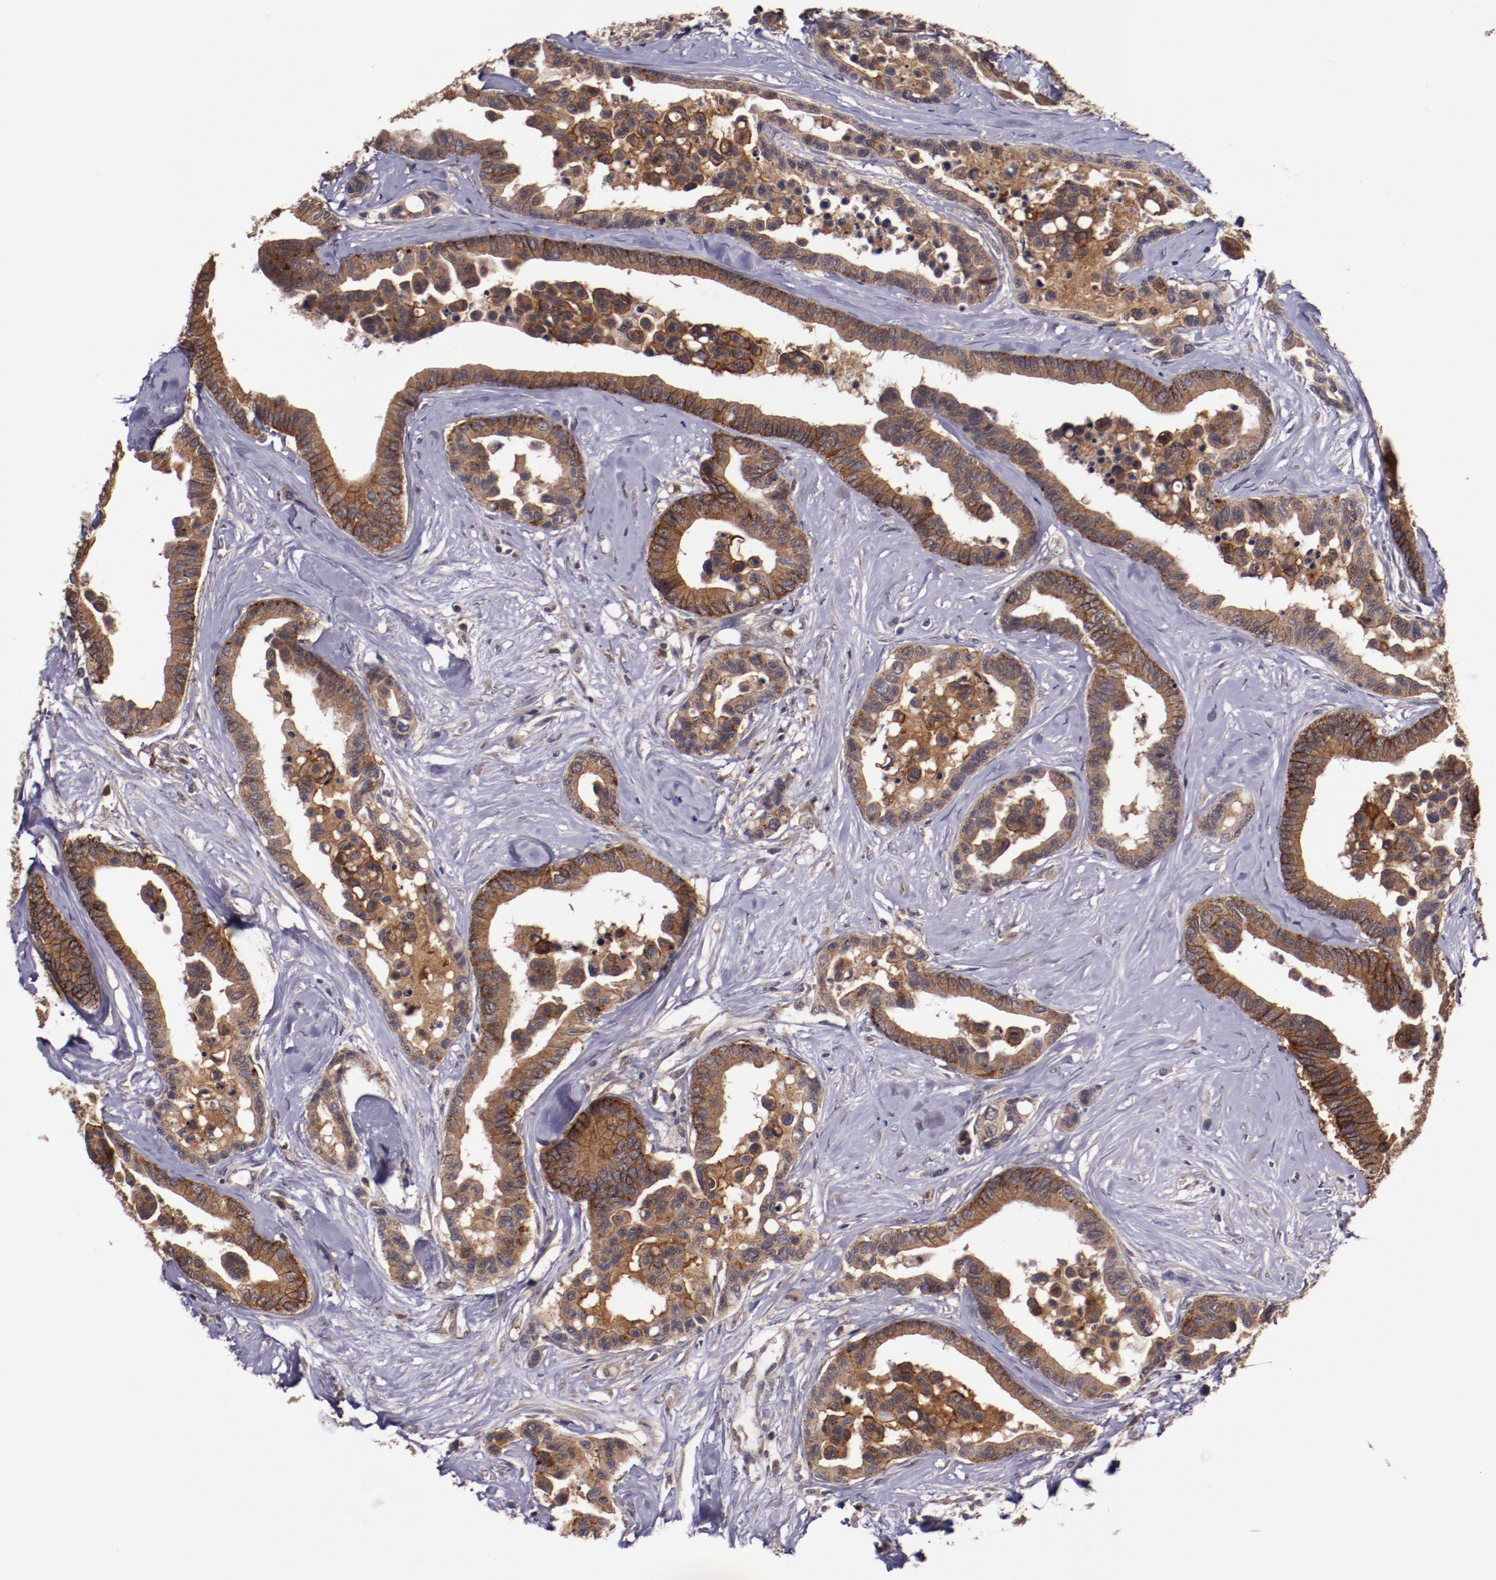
{"staining": {"intensity": "strong", "quantity": ">75%", "location": "cytoplasmic/membranous"}, "tissue": "colorectal cancer", "cell_type": "Tumor cells", "image_type": "cancer", "snomed": [{"axis": "morphology", "description": "Adenocarcinoma, NOS"}, {"axis": "topography", "description": "Colon"}], "caption": "Immunohistochemistry (IHC) (DAB) staining of human adenocarcinoma (colorectal) shows strong cytoplasmic/membranous protein staining in about >75% of tumor cells.", "gene": "FTSJ1", "patient": {"sex": "male", "age": 82}}